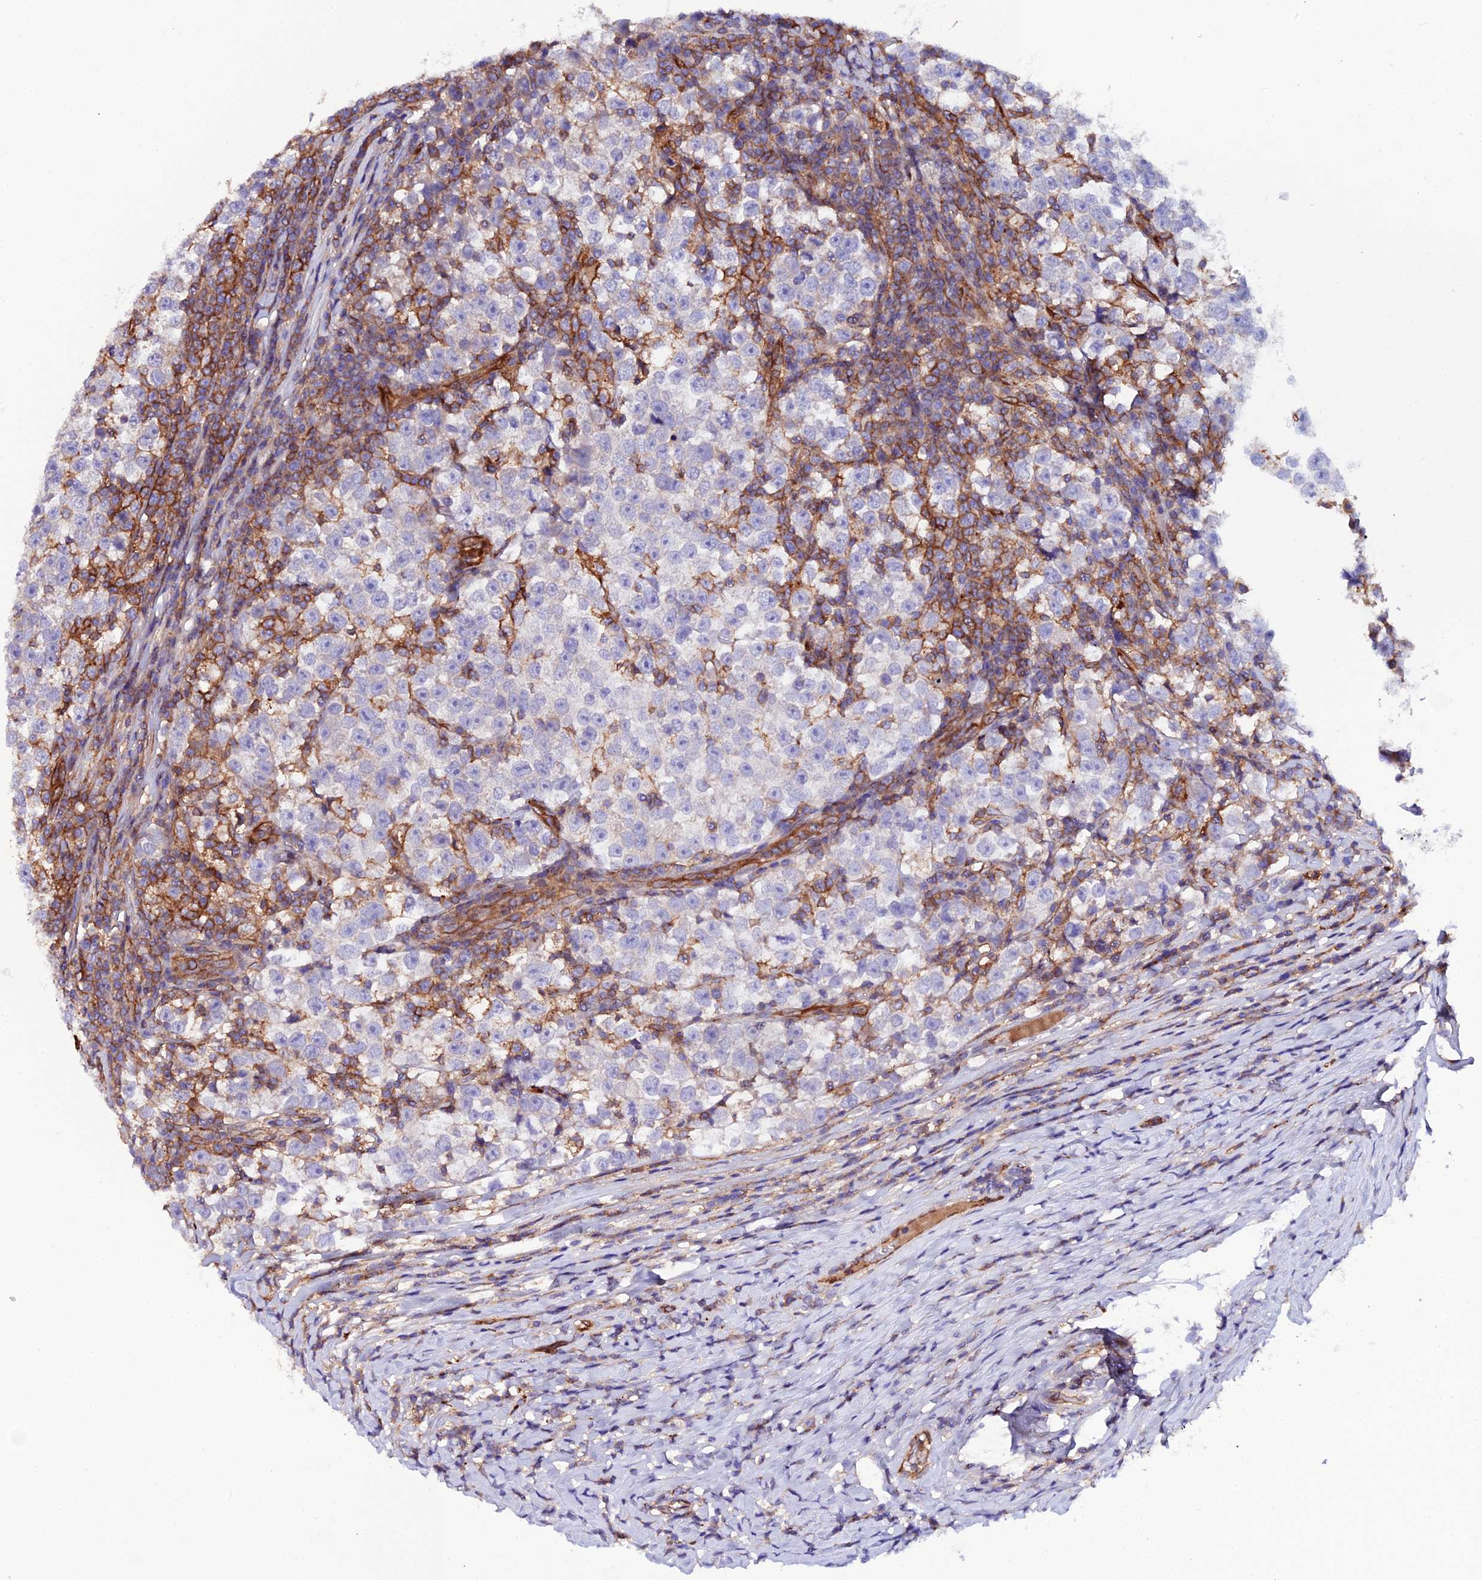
{"staining": {"intensity": "negative", "quantity": "none", "location": "none"}, "tissue": "testis cancer", "cell_type": "Tumor cells", "image_type": "cancer", "snomed": [{"axis": "morphology", "description": "Normal tissue, NOS"}, {"axis": "morphology", "description": "Seminoma, NOS"}, {"axis": "topography", "description": "Testis"}], "caption": "Tumor cells are negative for brown protein staining in testis cancer.", "gene": "TRPV2", "patient": {"sex": "male", "age": 43}}